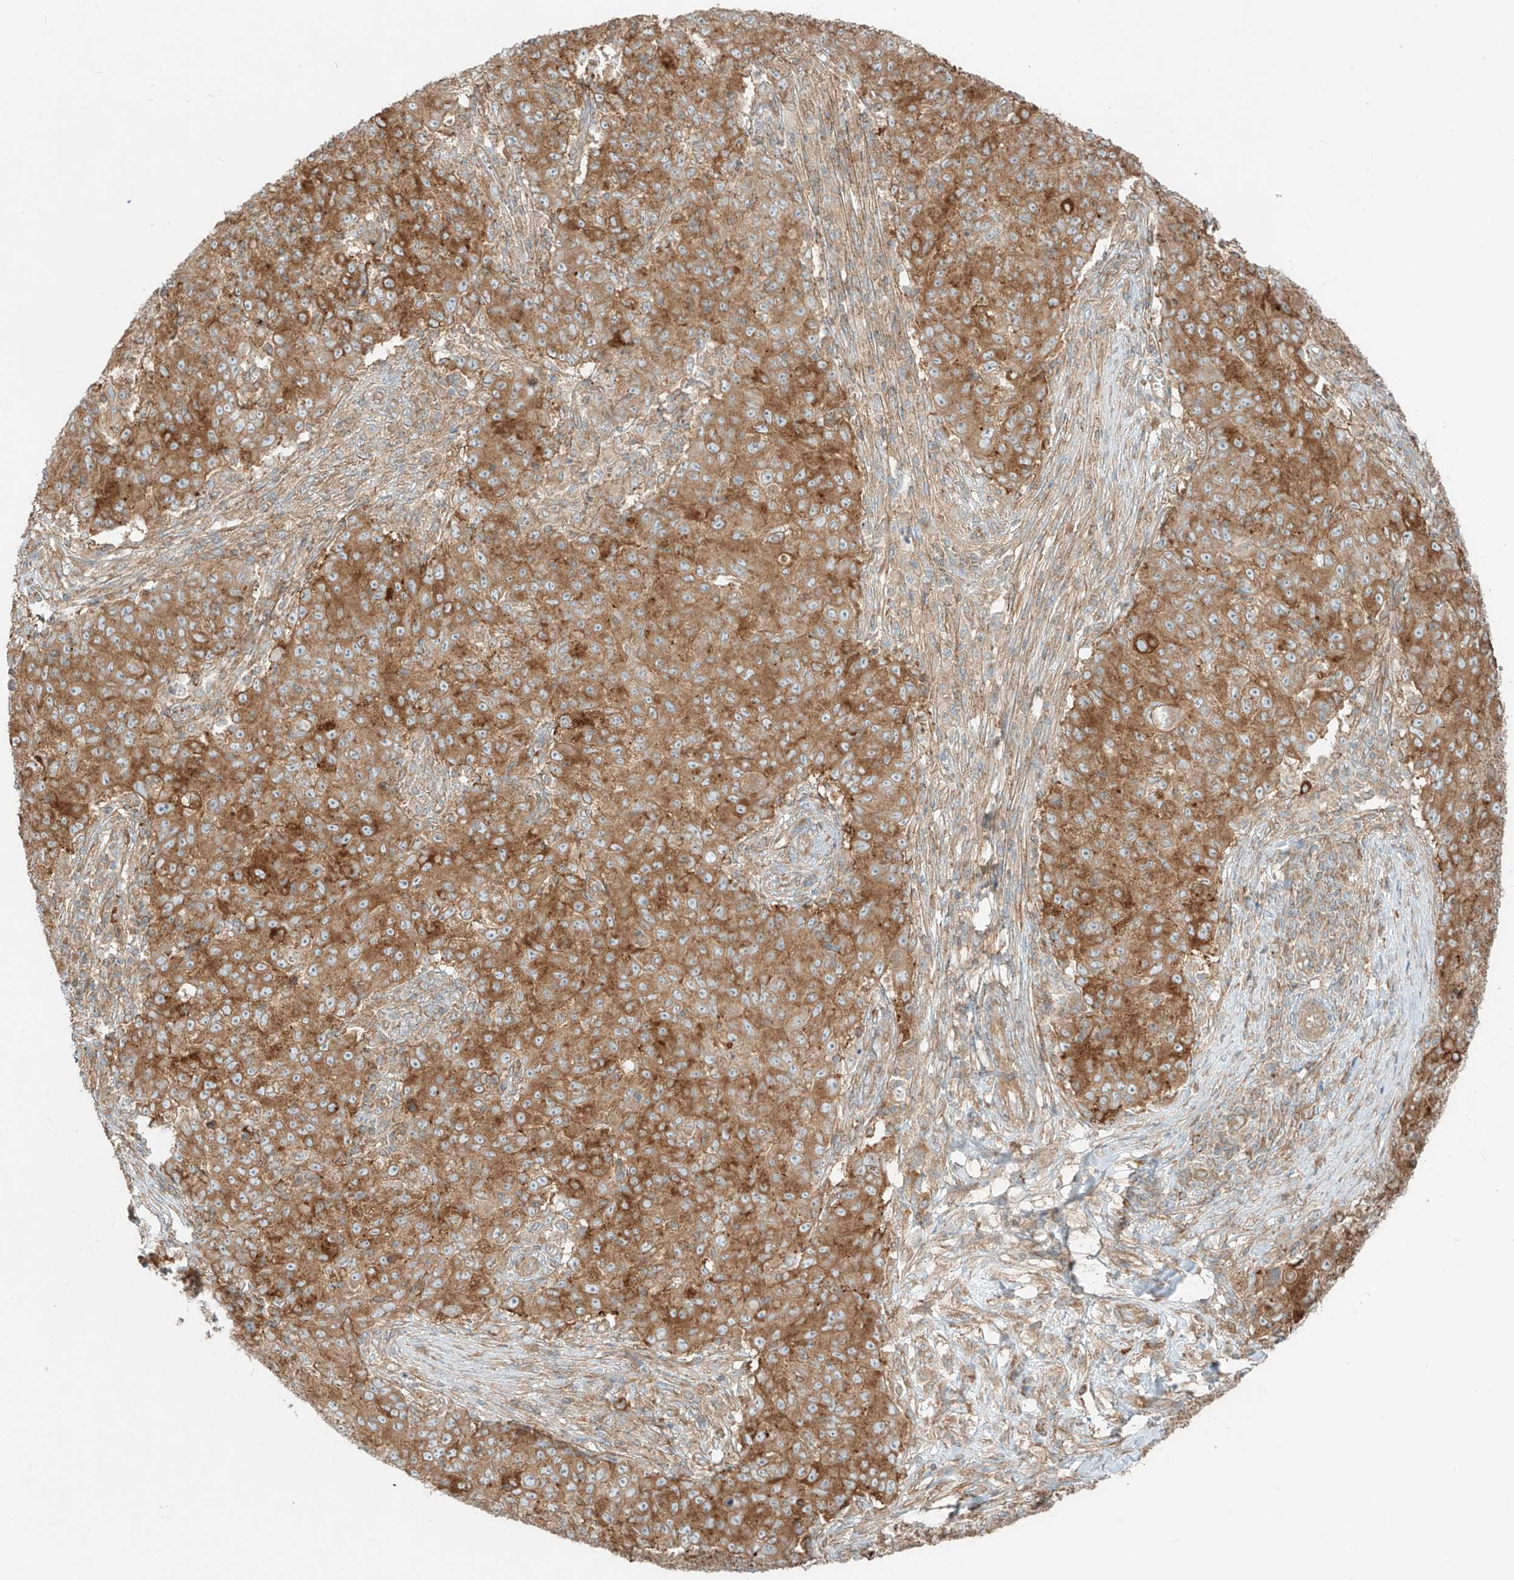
{"staining": {"intensity": "strong", "quantity": ">75%", "location": "cytoplasmic/membranous"}, "tissue": "ovarian cancer", "cell_type": "Tumor cells", "image_type": "cancer", "snomed": [{"axis": "morphology", "description": "Carcinoma, endometroid"}, {"axis": "topography", "description": "Ovary"}], "caption": "A histopathology image of ovarian cancer (endometroid carcinoma) stained for a protein shows strong cytoplasmic/membranous brown staining in tumor cells. (DAB IHC with brightfield microscopy, high magnification).", "gene": "CCDC115", "patient": {"sex": "female", "age": 42}}